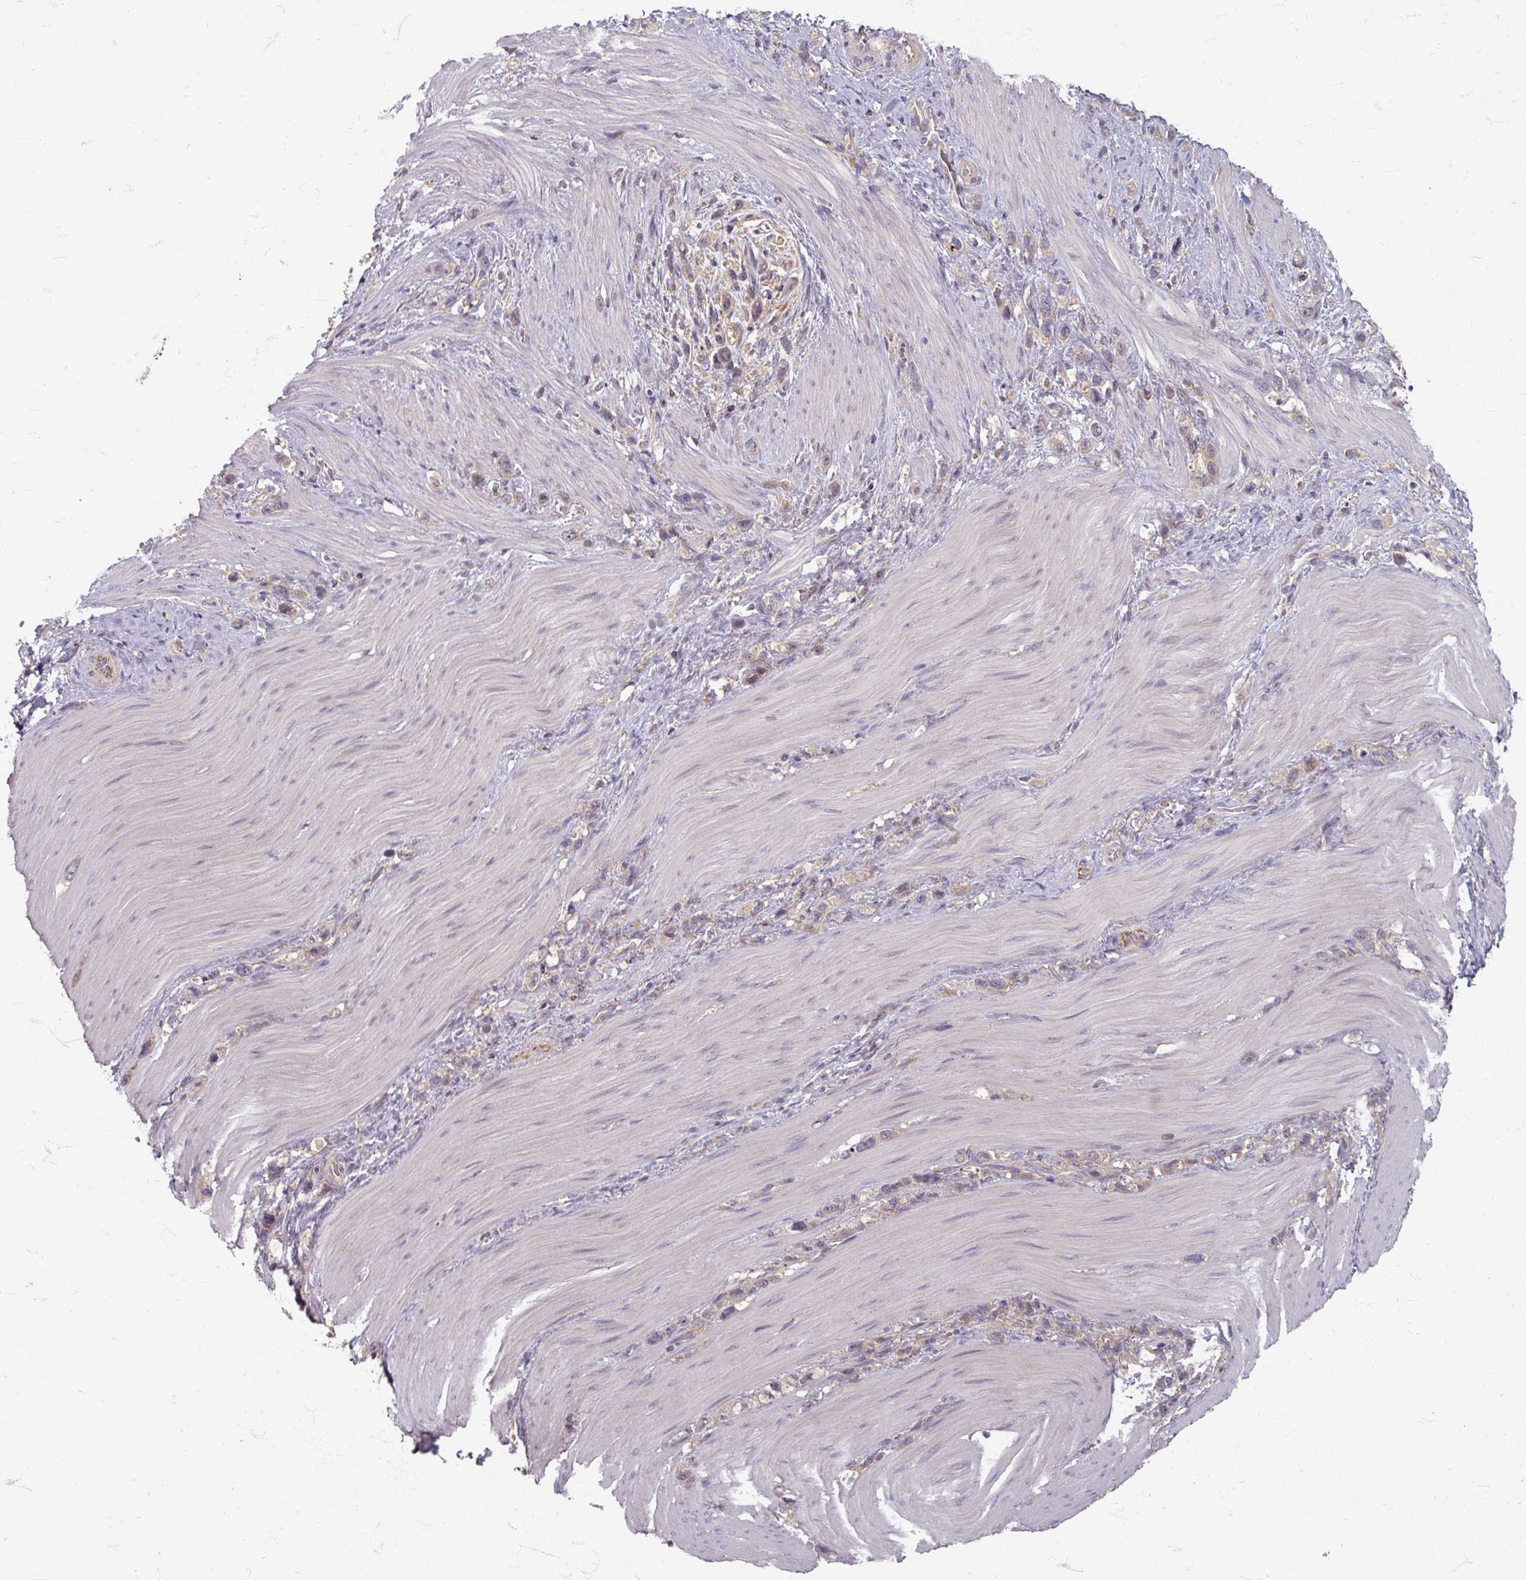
{"staining": {"intensity": "weak", "quantity": ">75%", "location": "cytoplasmic/membranous"}, "tissue": "stomach cancer", "cell_type": "Tumor cells", "image_type": "cancer", "snomed": [{"axis": "morphology", "description": "Adenocarcinoma, NOS"}, {"axis": "topography", "description": "Stomach"}], "caption": "Immunohistochemical staining of stomach adenocarcinoma reveals low levels of weak cytoplasmic/membranous protein expression in approximately >75% of tumor cells.", "gene": "STAM", "patient": {"sex": "female", "age": 65}}